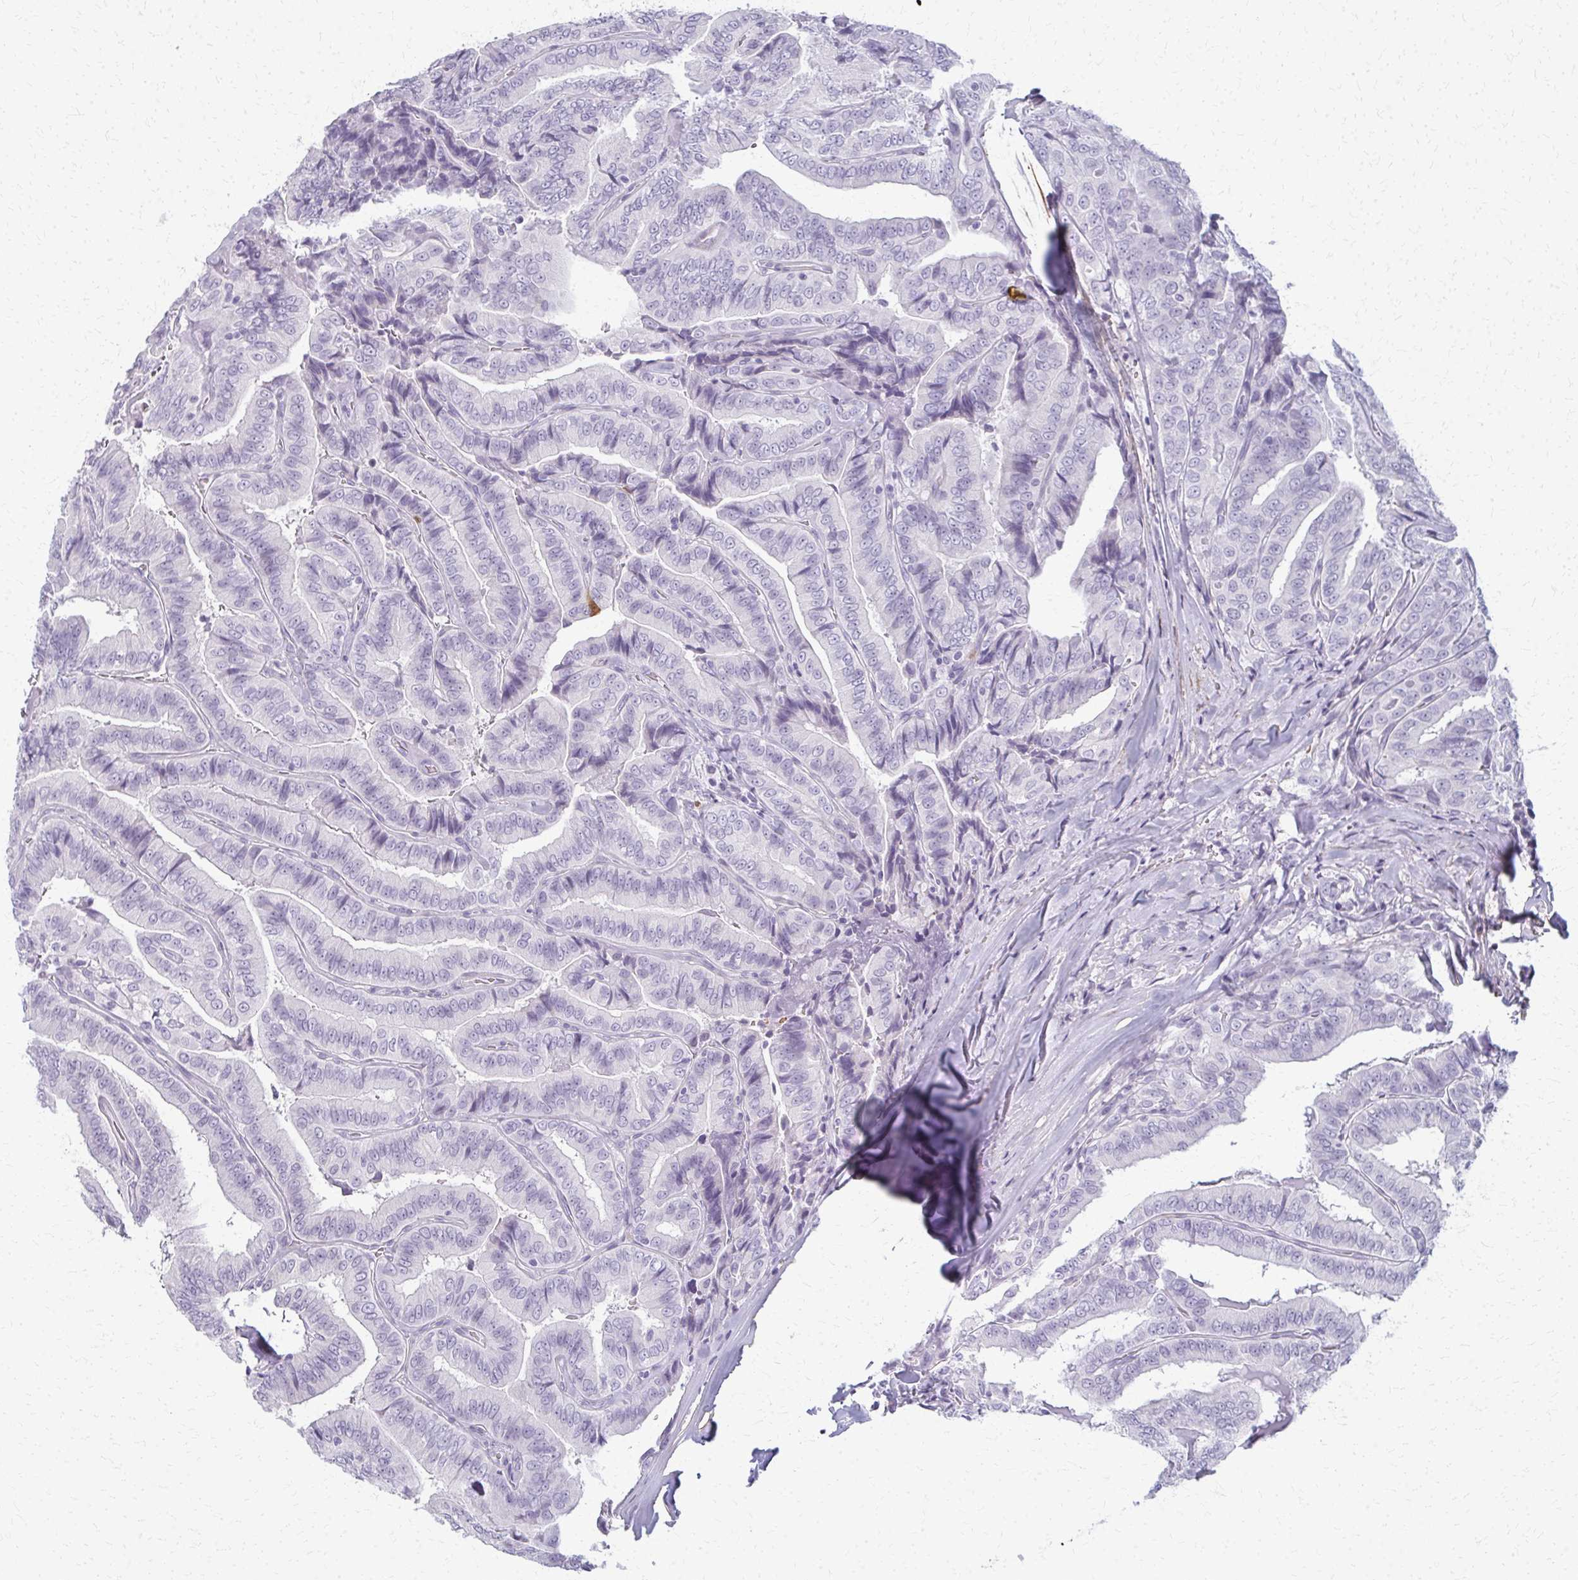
{"staining": {"intensity": "negative", "quantity": "none", "location": "none"}, "tissue": "thyroid cancer", "cell_type": "Tumor cells", "image_type": "cancer", "snomed": [{"axis": "morphology", "description": "Papillary adenocarcinoma, NOS"}, {"axis": "topography", "description": "Thyroid gland"}], "caption": "An immunohistochemistry micrograph of thyroid cancer is shown. There is no staining in tumor cells of thyroid cancer.", "gene": "CA3", "patient": {"sex": "male", "age": 61}}